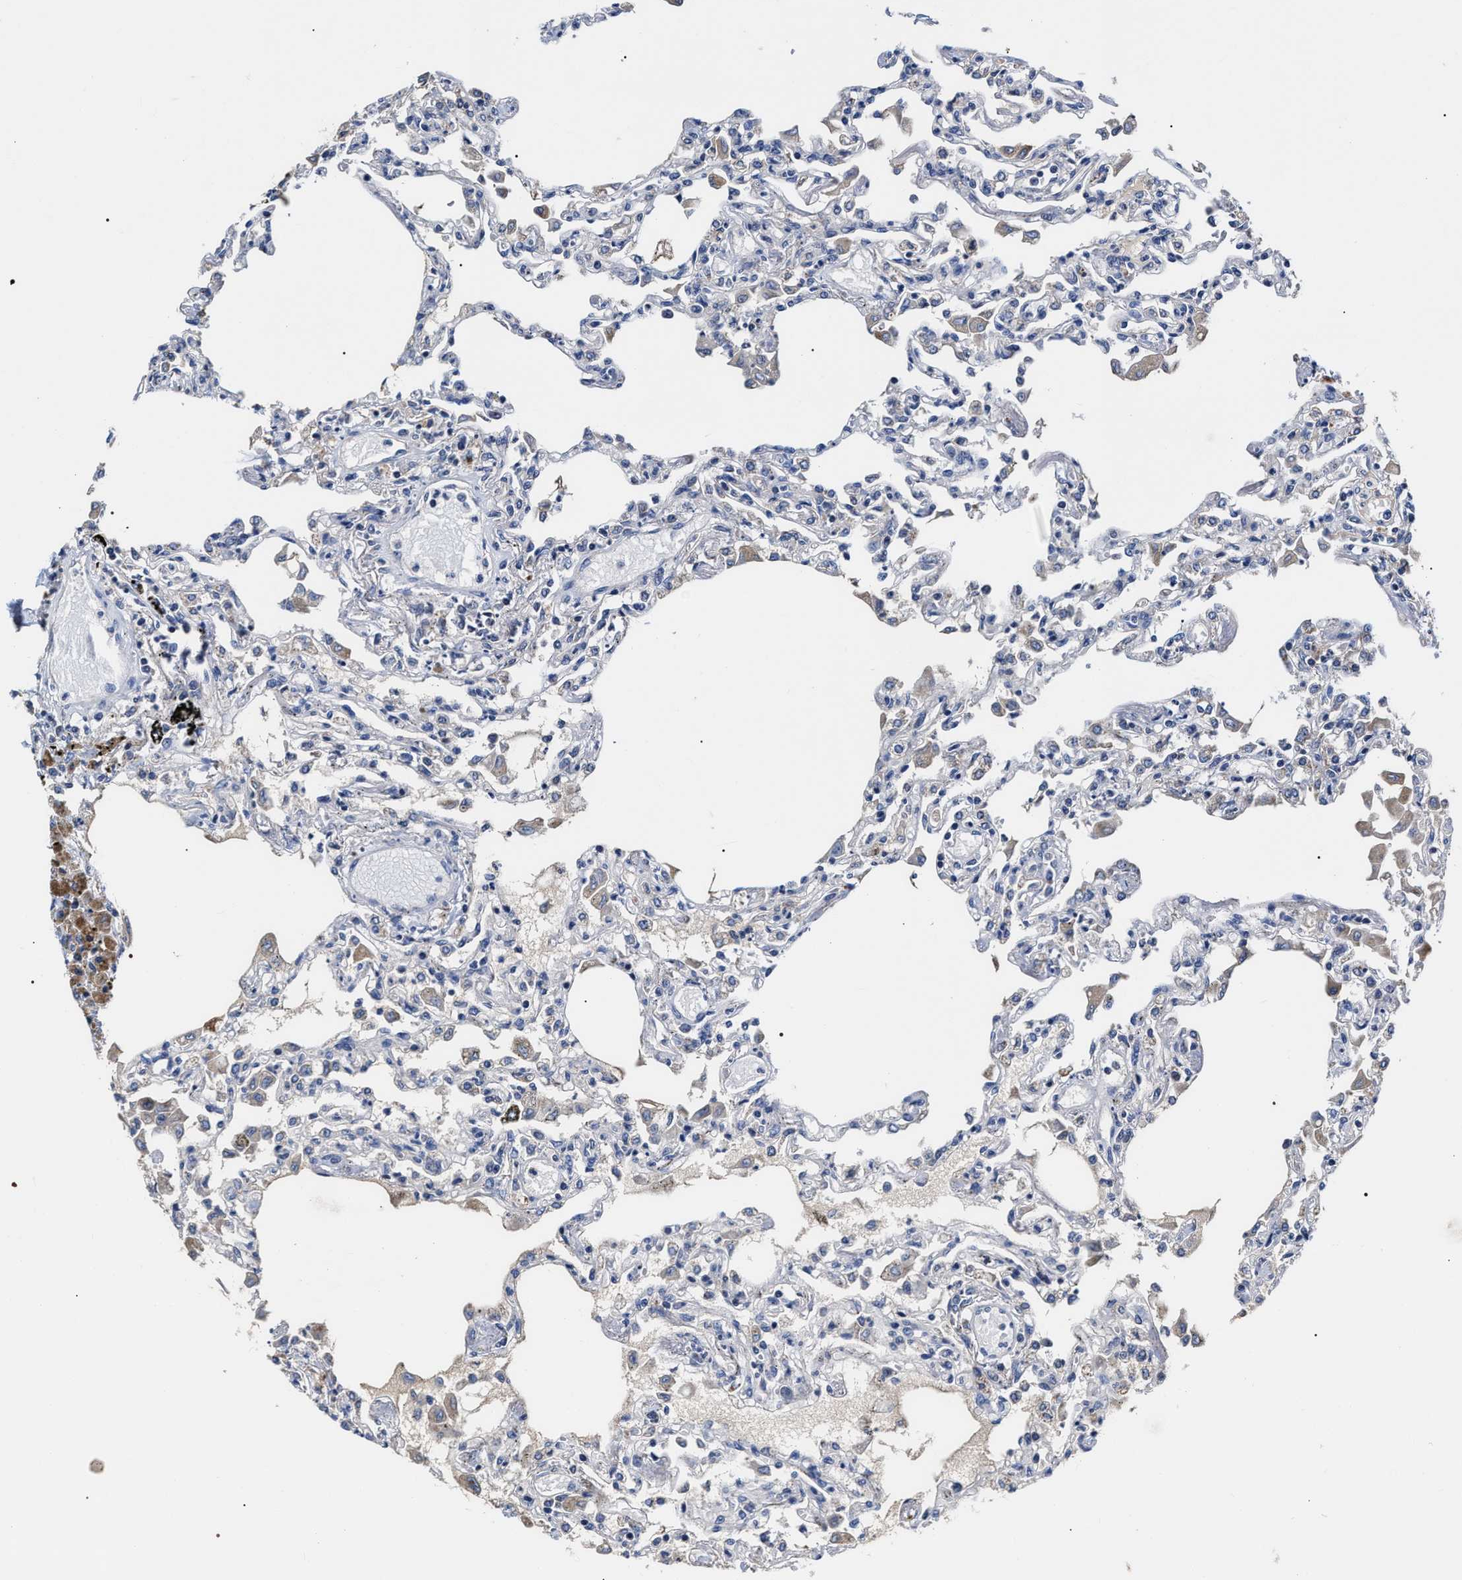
{"staining": {"intensity": "negative", "quantity": "none", "location": "none"}, "tissue": "lung", "cell_type": "Alveolar cells", "image_type": "normal", "snomed": [{"axis": "morphology", "description": "Normal tissue, NOS"}, {"axis": "topography", "description": "Bronchus"}, {"axis": "topography", "description": "Lung"}], "caption": "Alveolar cells show no significant protein positivity in benign lung. (Brightfield microscopy of DAB (3,3'-diaminobenzidine) IHC at high magnification).", "gene": "MACC1", "patient": {"sex": "female", "age": 49}}